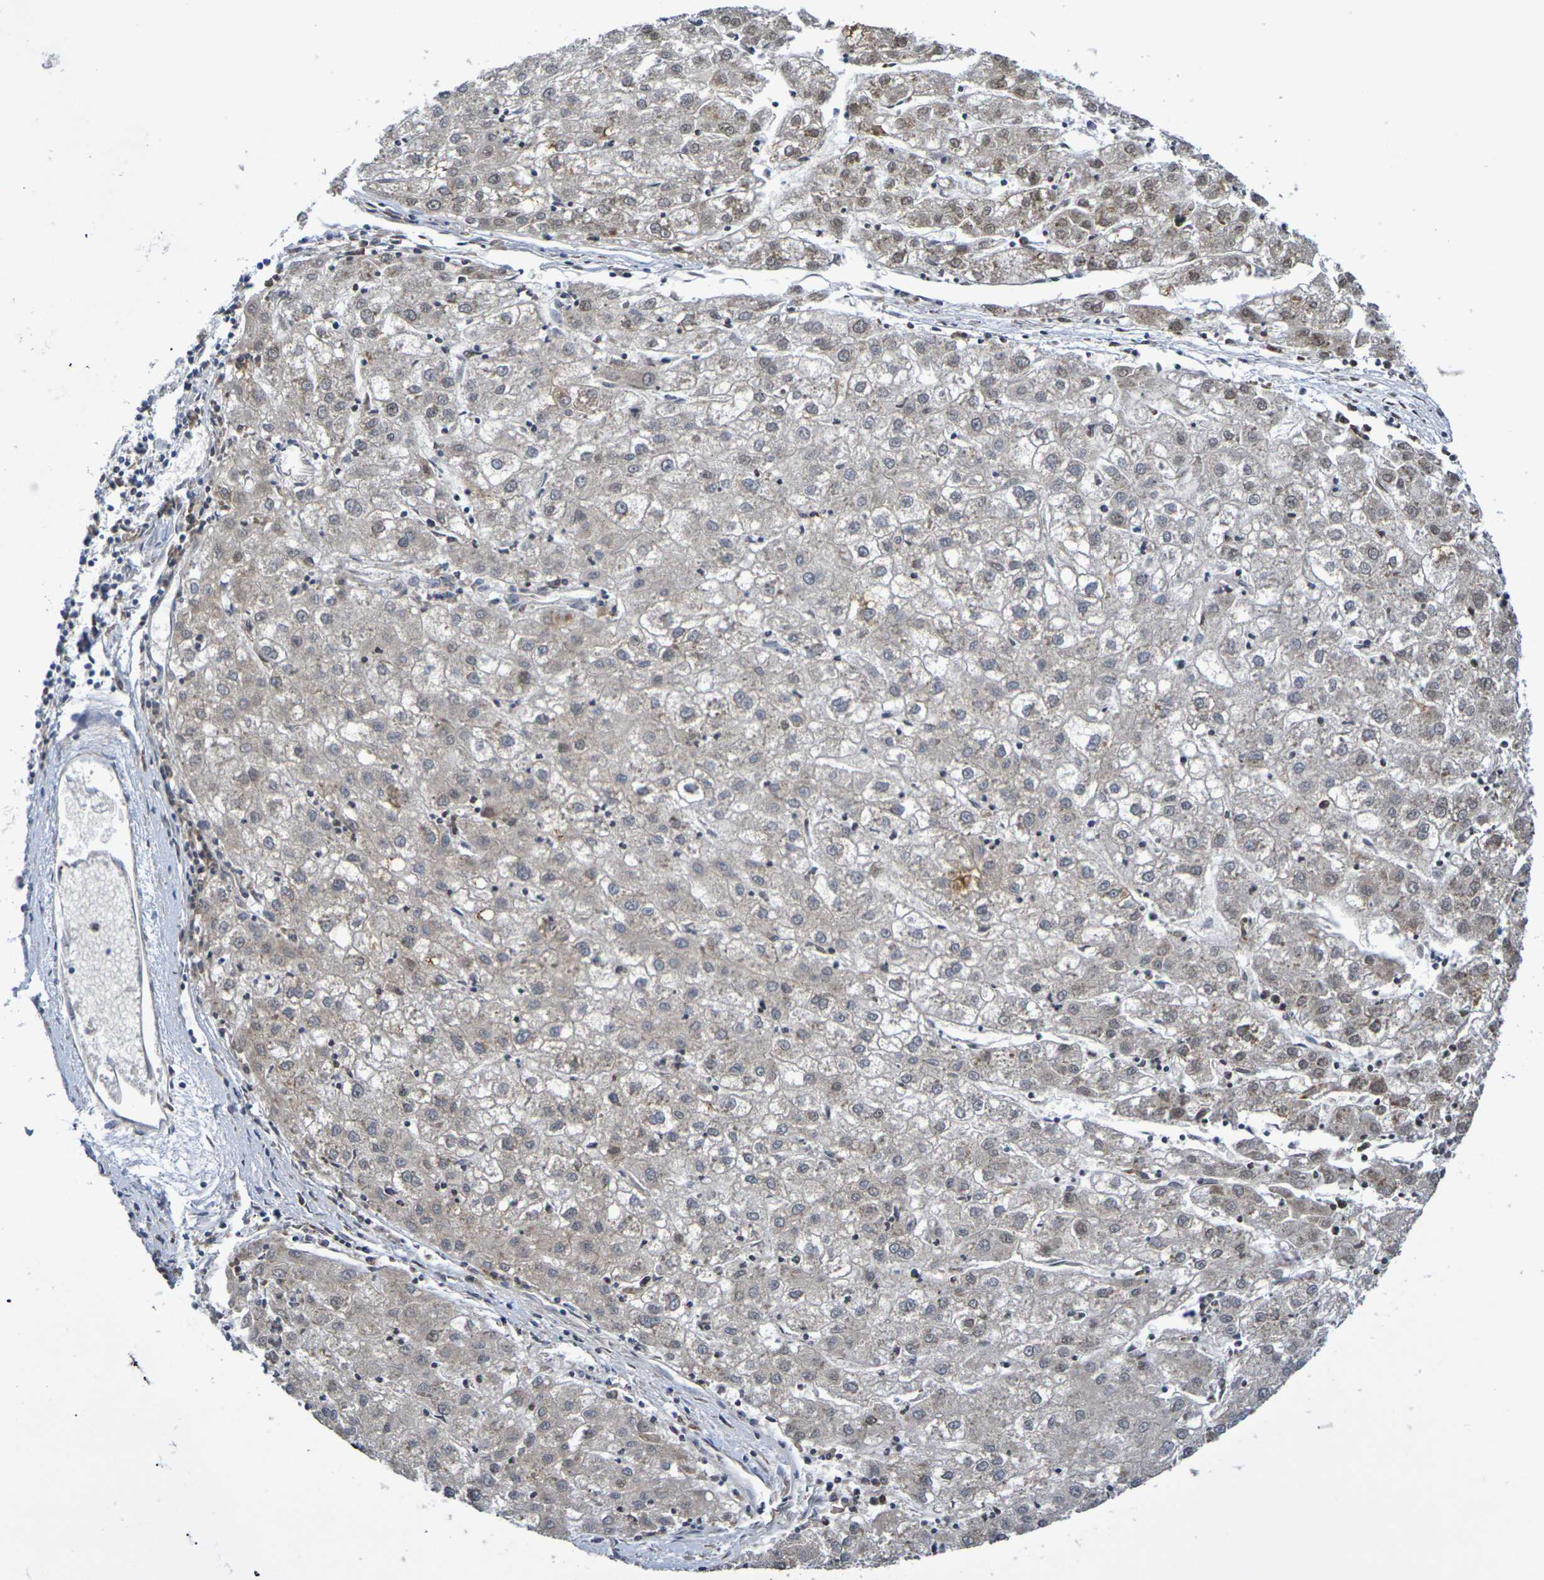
{"staining": {"intensity": "weak", "quantity": "25%-75%", "location": "nuclear"}, "tissue": "liver cancer", "cell_type": "Tumor cells", "image_type": "cancer", "snomed": [{"axis": "morphology", "description": "Carcinoma, Hepatocellular, NOS"}, {"axis": "topography", "description": "Liver"}], "caption": "Protein staining shows weak nuclear expression in about 25%-75% of tumor cells in liver cancer.", "gene": "SDC4", "patient": {"sex": "male", "age": 72}}